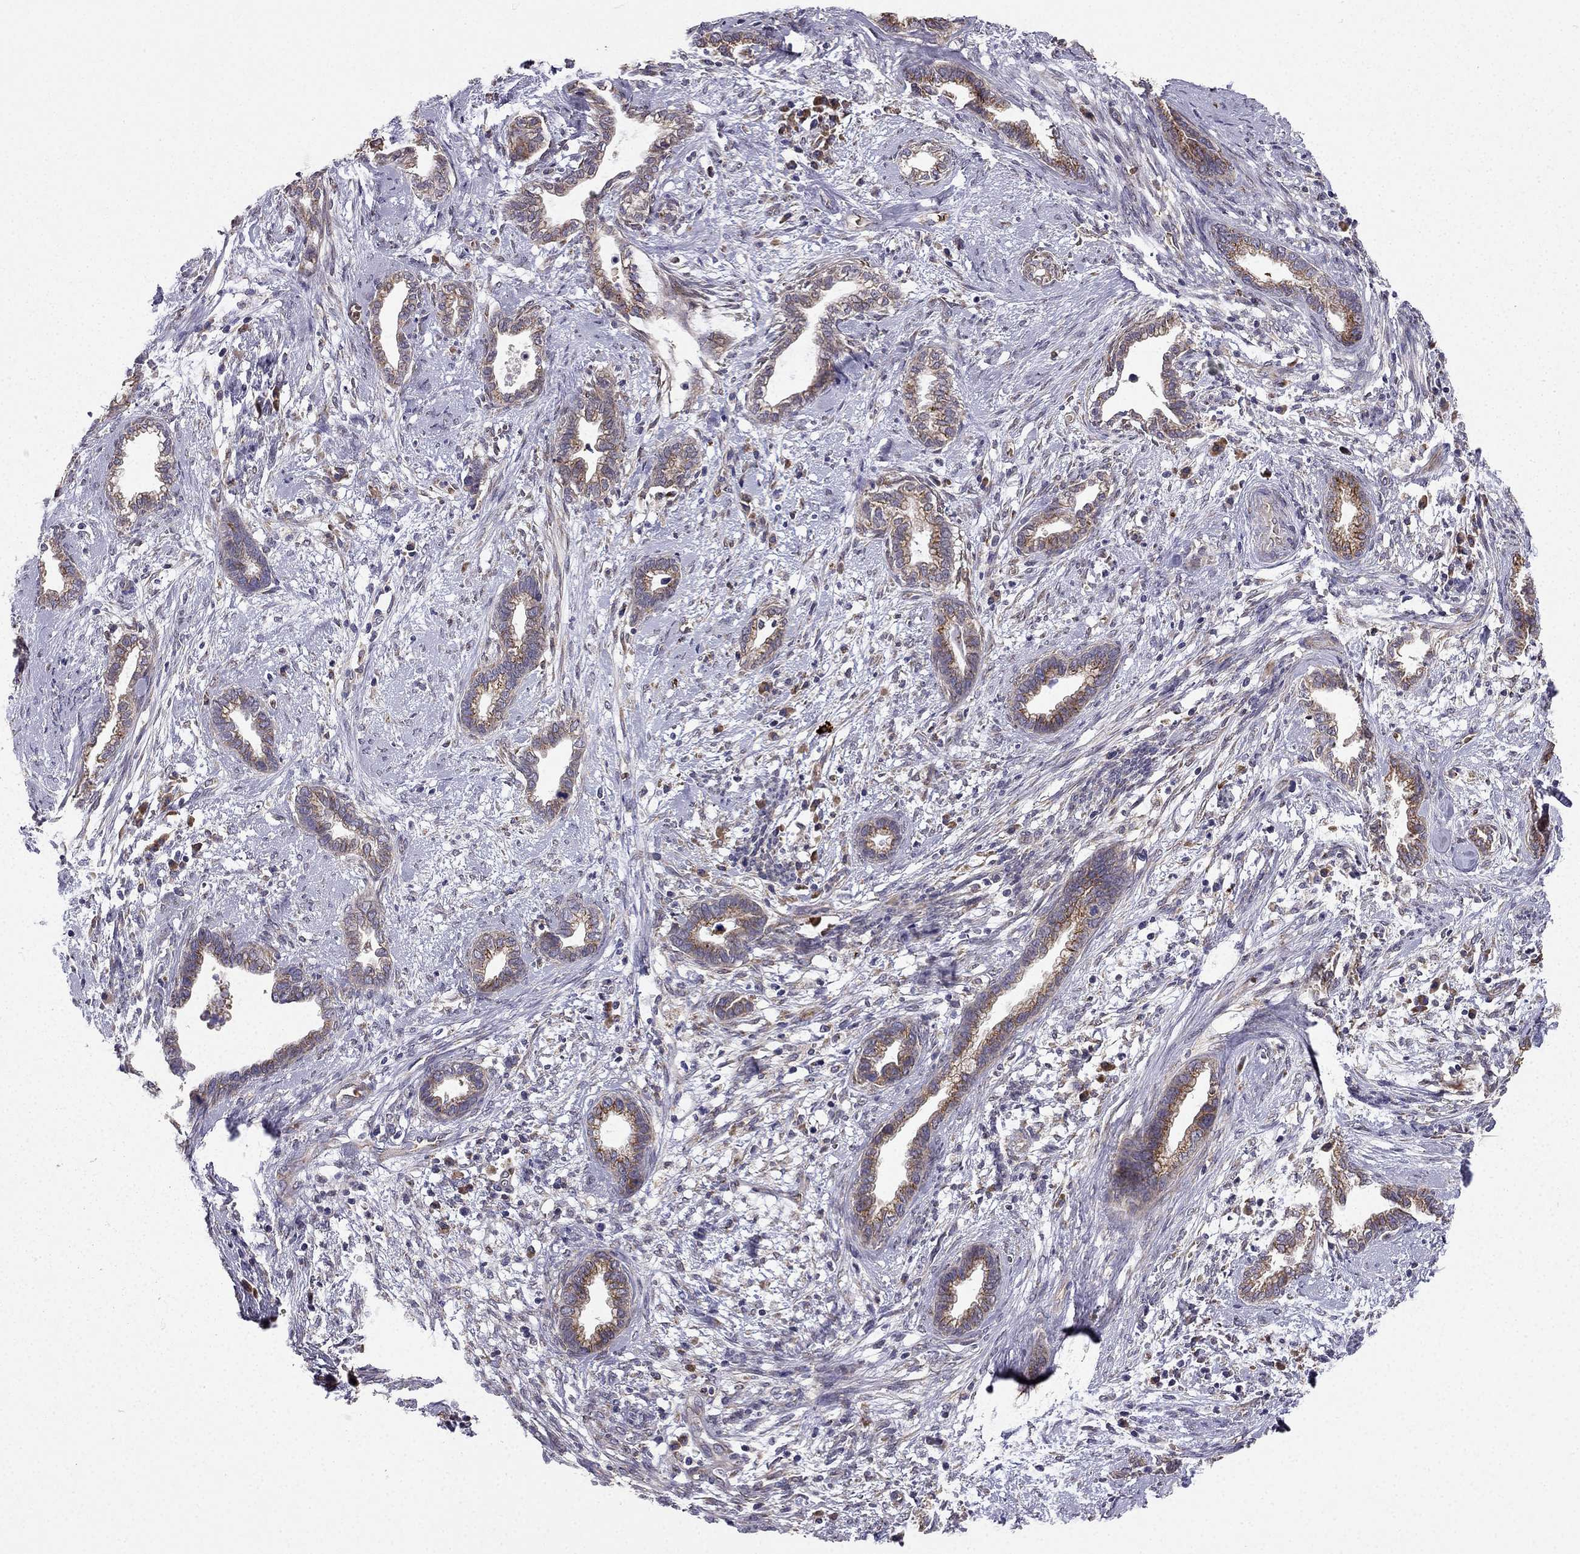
{"staining": {"intensity": "moderate", "quantity": "25%-75%", "location": "cytoplasmic/membranous"}, "tissue": "cervical cancer", "cell_type": "Tumor cells", "image_type": "cancer", "snomed": [{"axis": "morphology", "description": "Adenocarcinoma, NOS"}, {"axis": "topography", "description": "Cervix"}], "caption": "An immunohistochemistry micrograph of neoplastic tissue is shown. Protein staining in brown highlights moderate cytoplasmic/membranous positivity in cervical adenocarcinoma within tumor cells. The protein of interest is stained brown, and the nuclei are stained in blue (DAB IHC with brightfield microscopy, high magnification).", "gene": "B4GALT7", "patient": {"sex": "female", "age": 62}}